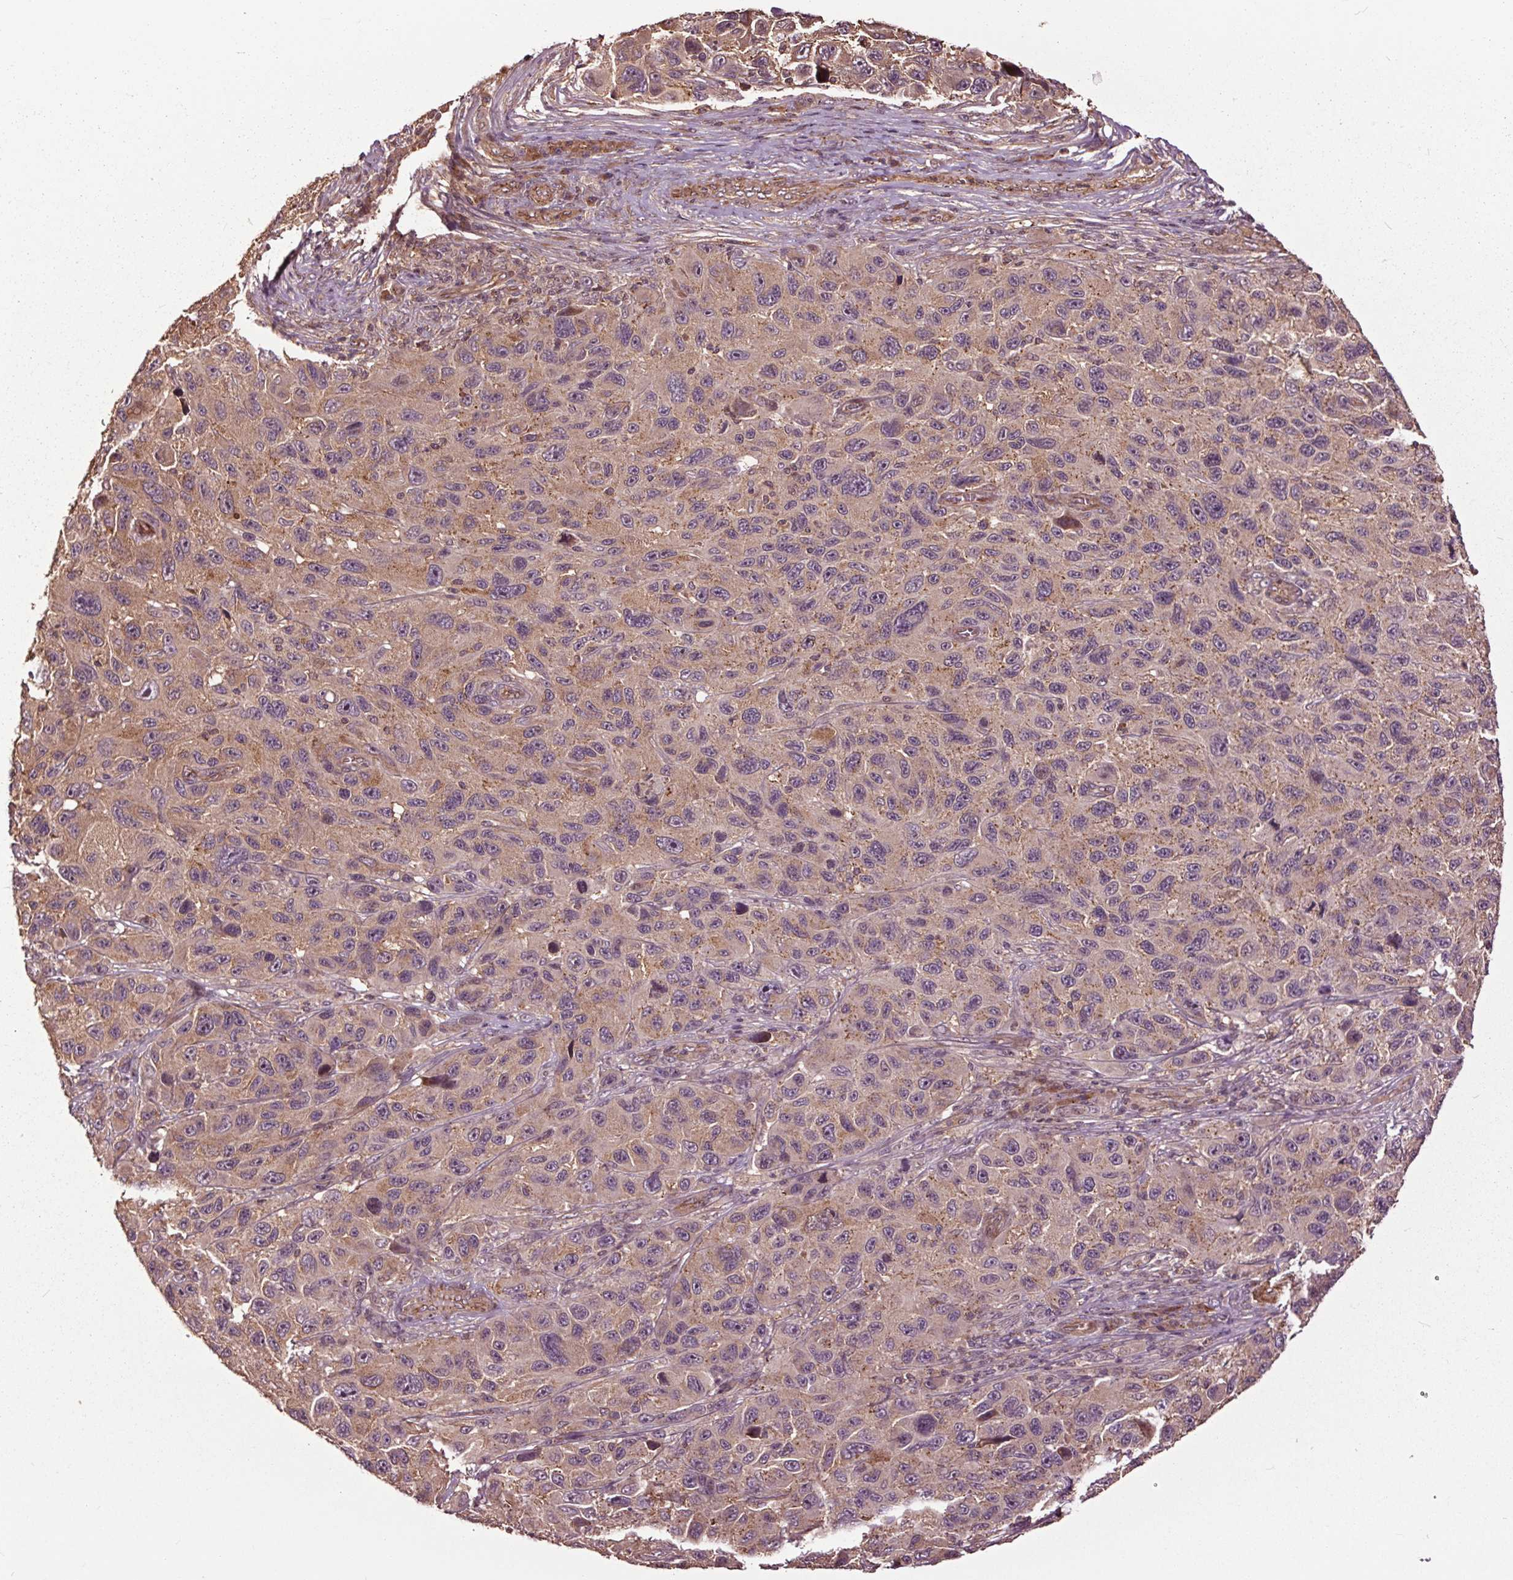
{"staining": {"intensity": "weak", "quantity": ">75%", "location": "cytoplasmic/membranous"}, "tissue": "melanoma", "cell_type": "Tumor cells", "image_type": "cancer", "snomed": [{"axis": "morphology", "description": "Malignant melanoma, NOS"}, {"axis": "topography", "description": "Skin"}], "caption": "Immunohistochemical staining of melanoma shows low levels of weak cytoplasmic/membranous protein positivity in approximately >75% of tumor cells.", "gene": "CEP95", "patient": {"sex": "male", "age": 53}}